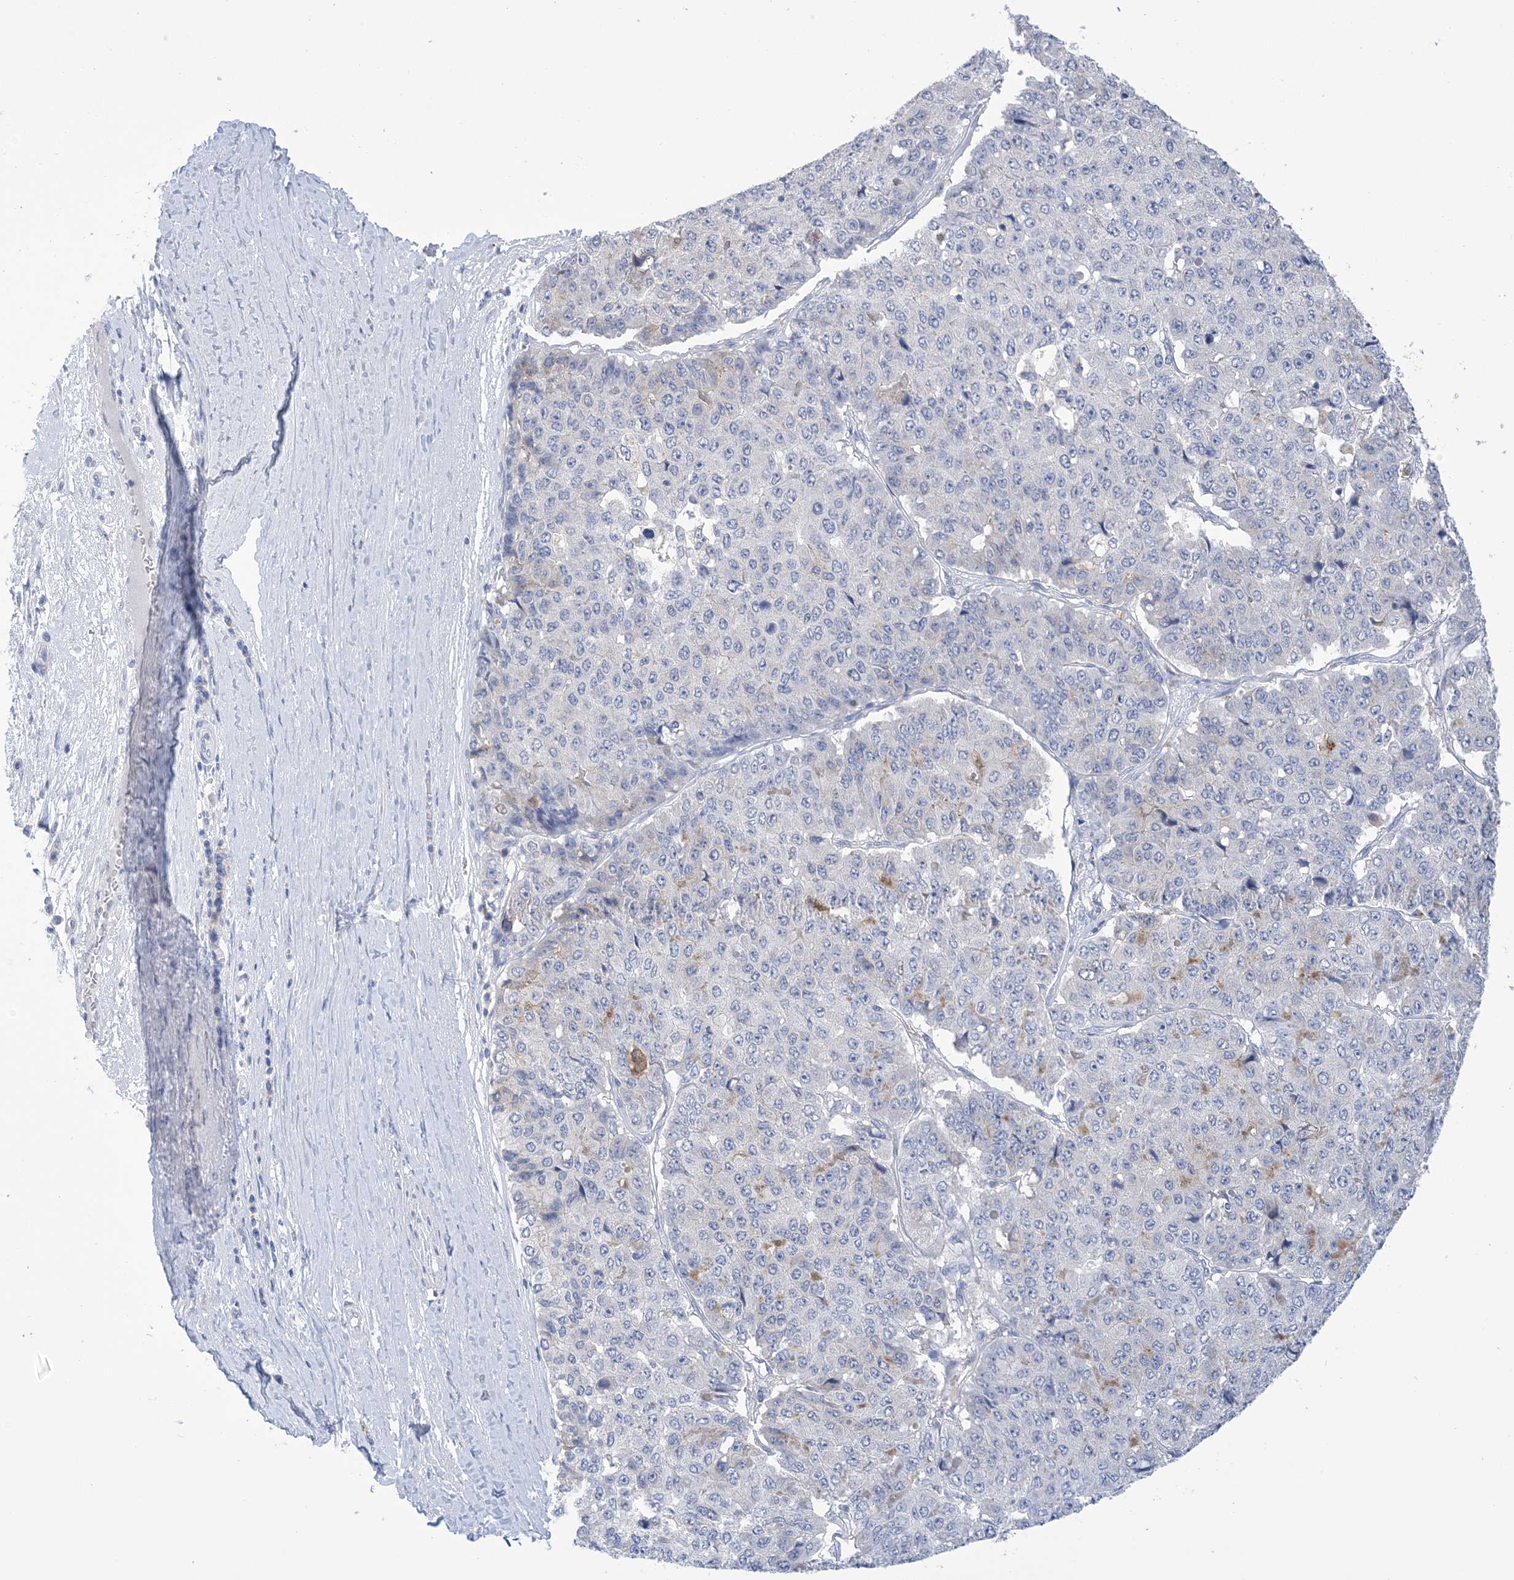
{"staining": {"intensity": "negative", "quantity": "none", "location": "none"}, "tissue": "pancreatic cancer", "cell_type": "Tumor cells", "image_type": "cancer", "snomed": [{"axis": "morphology", "description": "Adenocarcinoma, NOS"}, {"axis": "topography", "description": "Pancreas"}], "caption": "Tumor cells are negative for brown protein staining in pancreatic cancer.", "gene": "DSC3", "patient": {"sex": "male", "age": 50}}